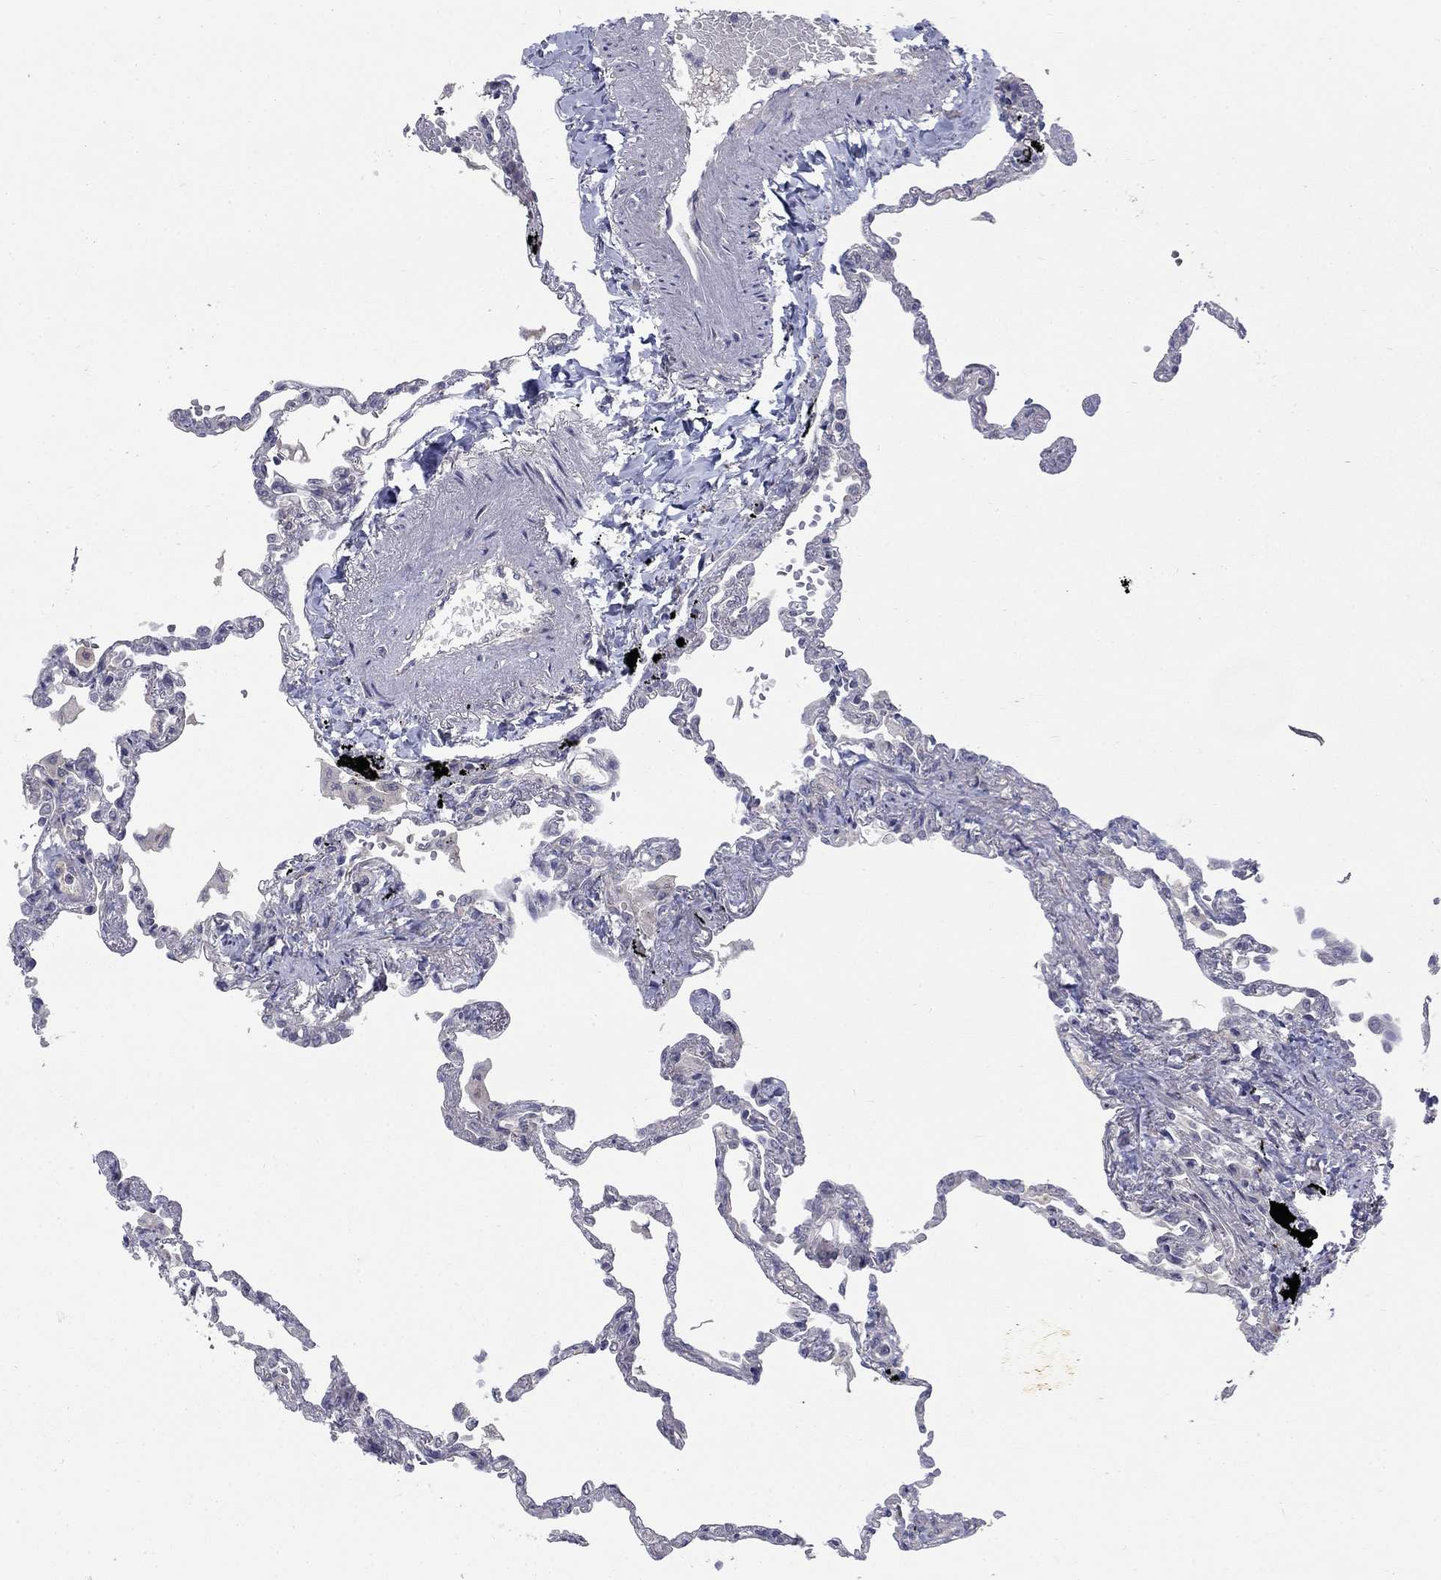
{"staining": {"intensity": "negative", "quantity": "none", "location": "none"}, "tissue": "lung", "cell_type": "Alveolar cells", "image_type": "normal", "snomed": [{"axis": "morphology", "description": "Normal tissue, NOS"}, {"axis": "topography", "description": "Lung"}], "caption": "DAB (3,3'-diaminobenzidine) immunohistochemical staining of normal human lung exhibits no significant staining in alveolar cells.", "gene": "FAM3B", "patient": {"sex": "male", "age": 78}}